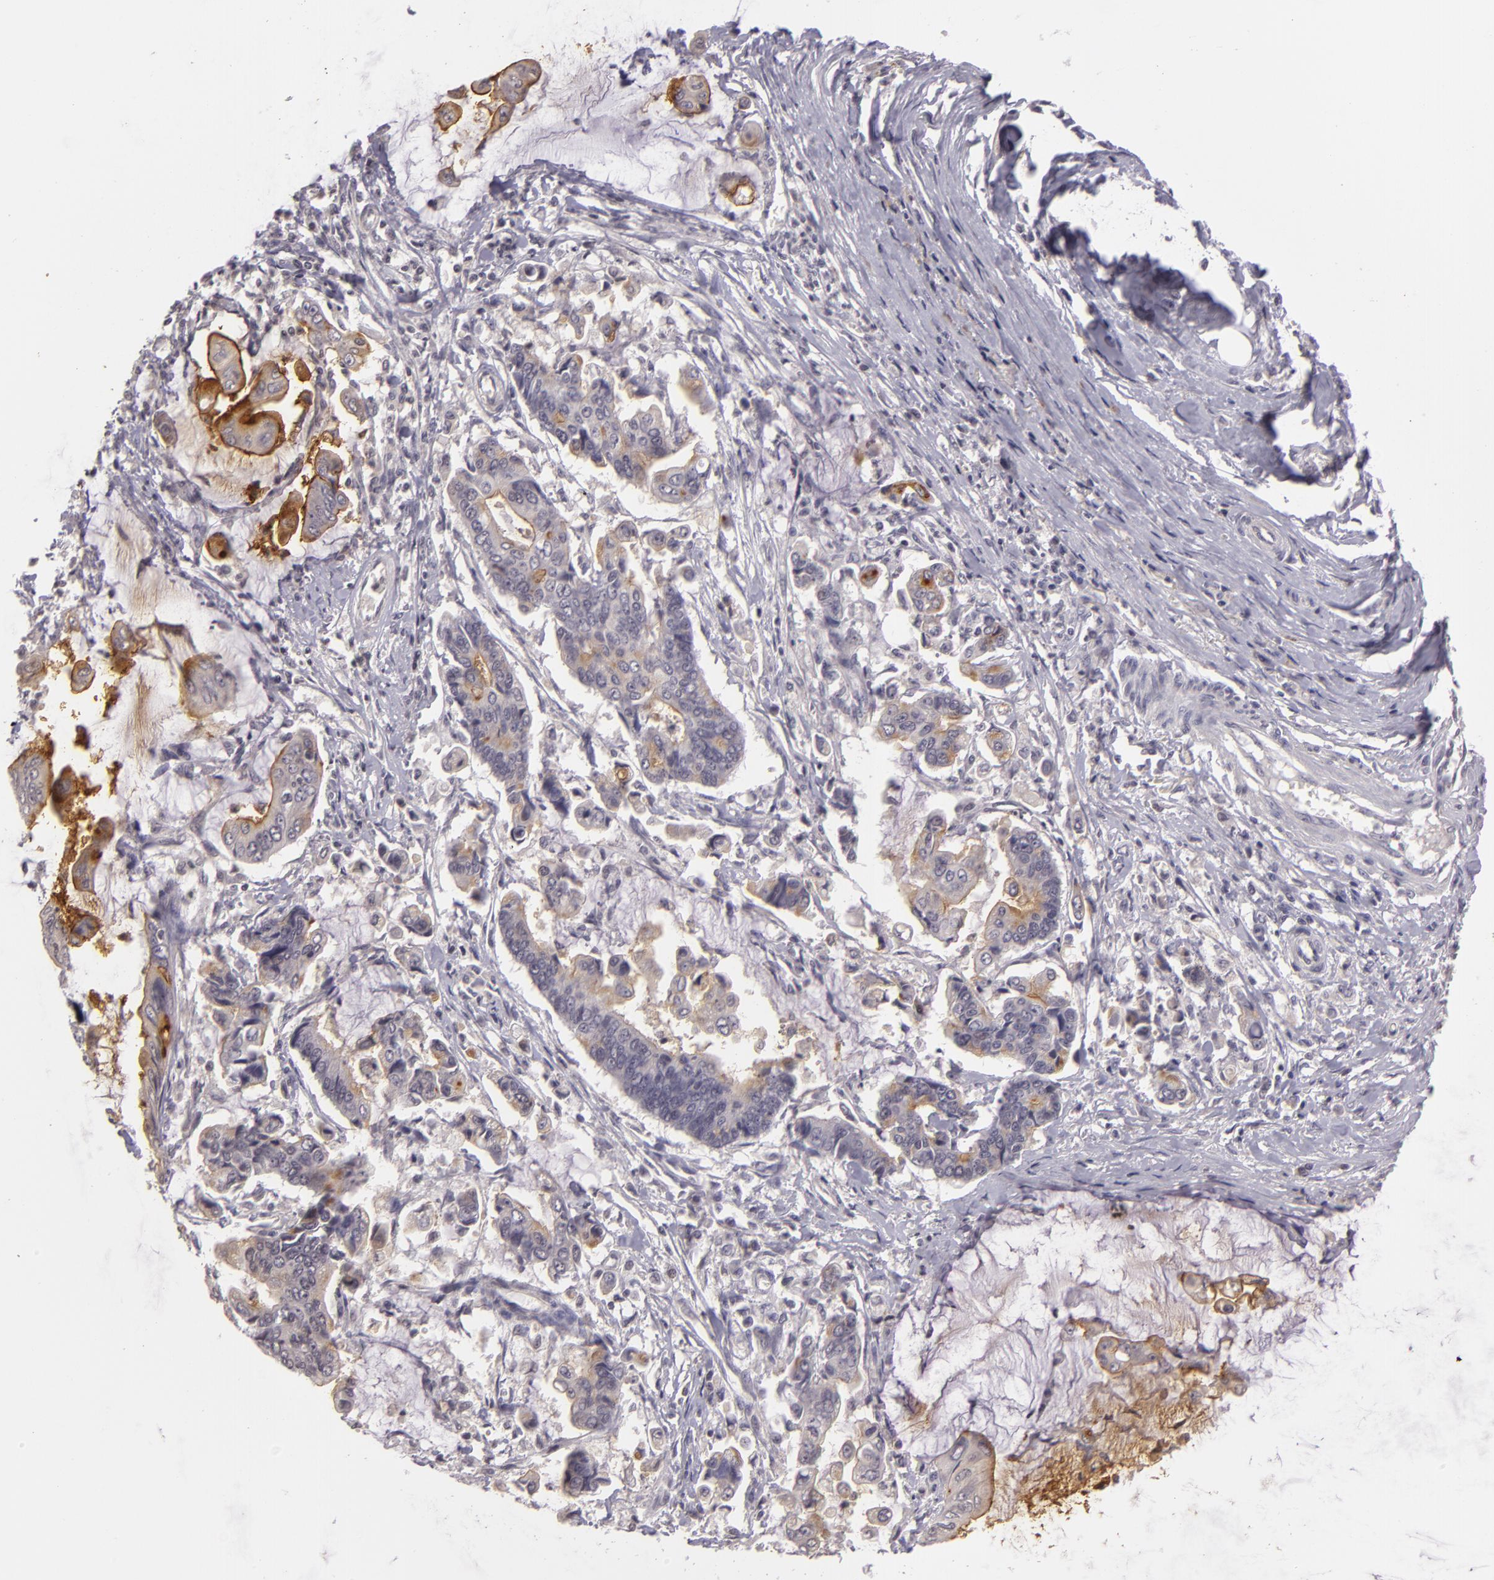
{"staining": {"intensity": "moderate", "quantity": "25%-75%", "location": "cytoplasmic/membranous"}, "tissue": "stomach cancer", "cell_type": "Tumor cells", "image_type": "cancer", "snomed": [{"axis": "morphology", "description": "Adenocarcinoma, NOS"}, {"axis": "topography", "description": "Stomach, upper"}], "caption": "Stomach cancer (adenocarcinoma) stained with DAB immunohistochemistry exhibits medium levels of moderate cytoplasmic/membranous expression in approximately 25%-75% of tumor cells. (IHC, brightfield microscopy, high magnification).", "gene": "MUC1", "patient": {"sex": "male", "age": 80}}